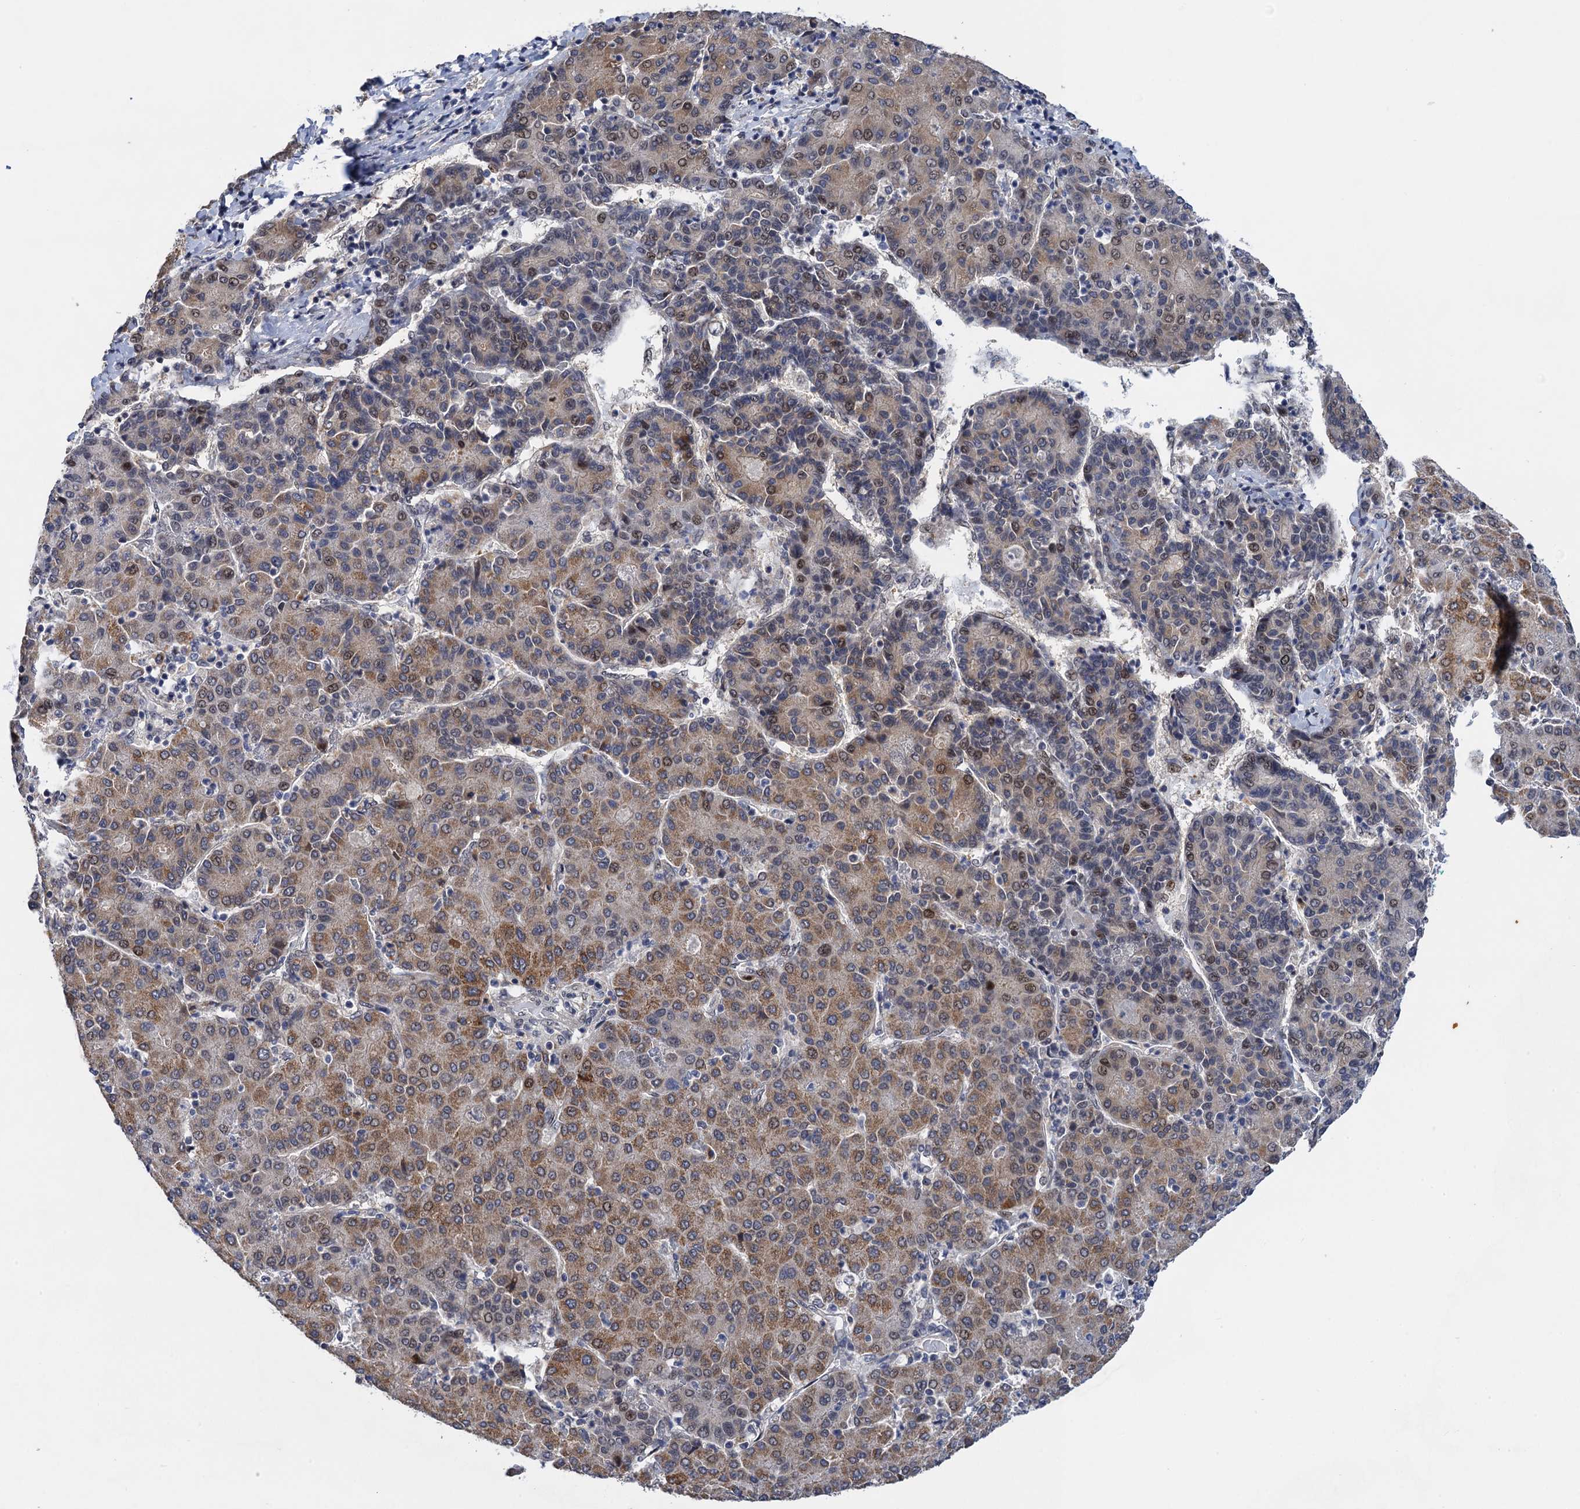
{"staining": {"intensity": "moderate", "quantity": "25%-75%", "location": "cytoplasmic/membranous,nuclear"}, "tissue": "liver cancer", "cell_type": "Tumor cells", "image_type": "cancer", "snomed": [{"axis": "morphology", "description": "Carcinoma, Hepatocellular, NOS"}, {"axis": "topography", "description": "Liver"}], "caption": "The immunohistochemical stain shows moderate cytoplasmic/membranous and nuclear positivity in tumor cells of hepatocellular carcinoma (liver) tissue. (Brightfield microscopy of DAB IHC at high magnification).", "gene": "ZAR1L", "patient": {"sex": "male", "age": 65}}